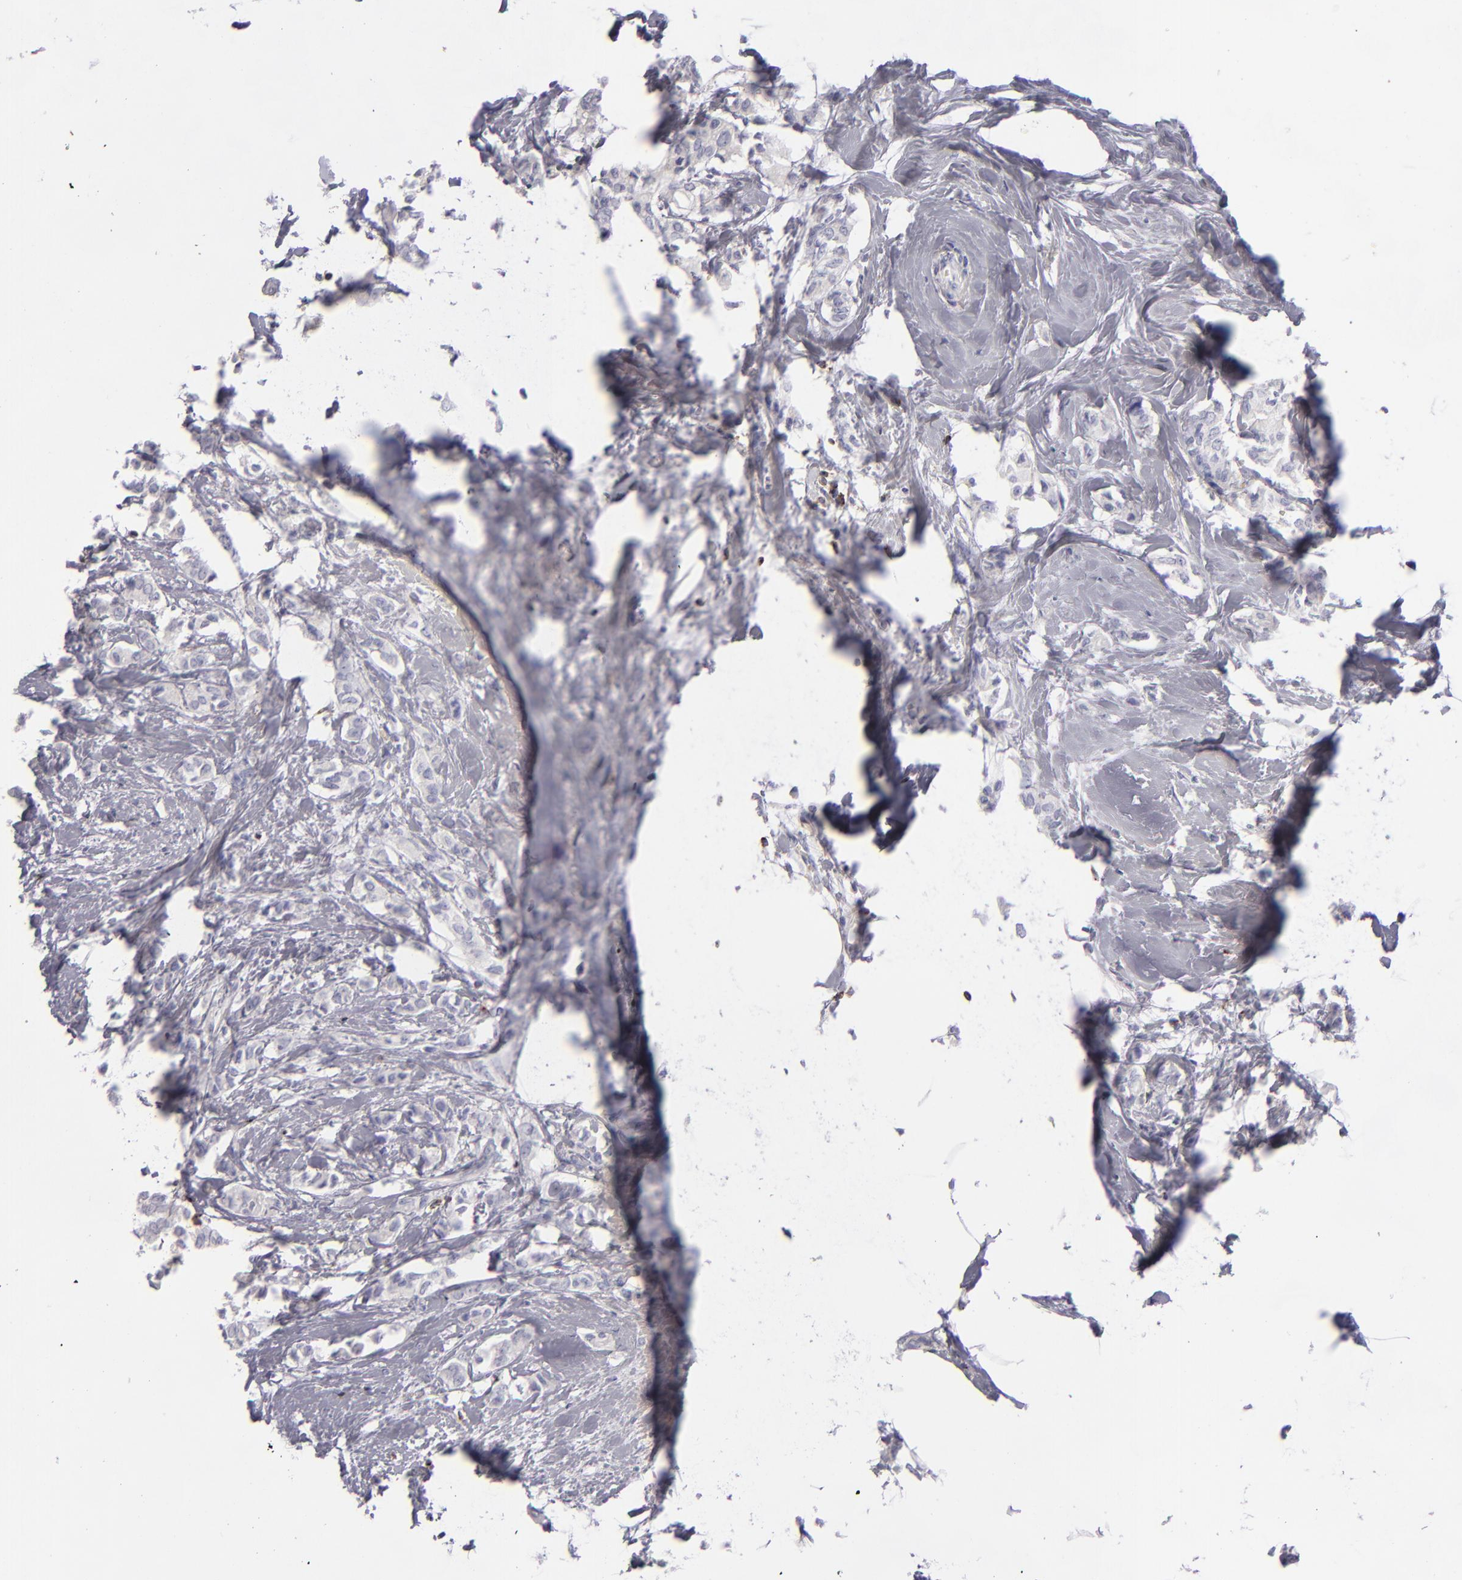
{"staining": {"intensity": "negative", "quantity": "none", "location": "none"}, "tissue": "breast cancer", "cell_type": "Tumor cells", "image_type": "cancer", "snomed": [{"axis": "morphology", "description": "Duct carcinoma"}, {"axis": "topography", "description": "Breast"}], "caption": "Immunohistochemical staining of human breast cancer (intraductal carcinoma) displays no significant expression in tumor cells.", "gene": "CD2", "patient": {"sex": "female", "age": 84}}